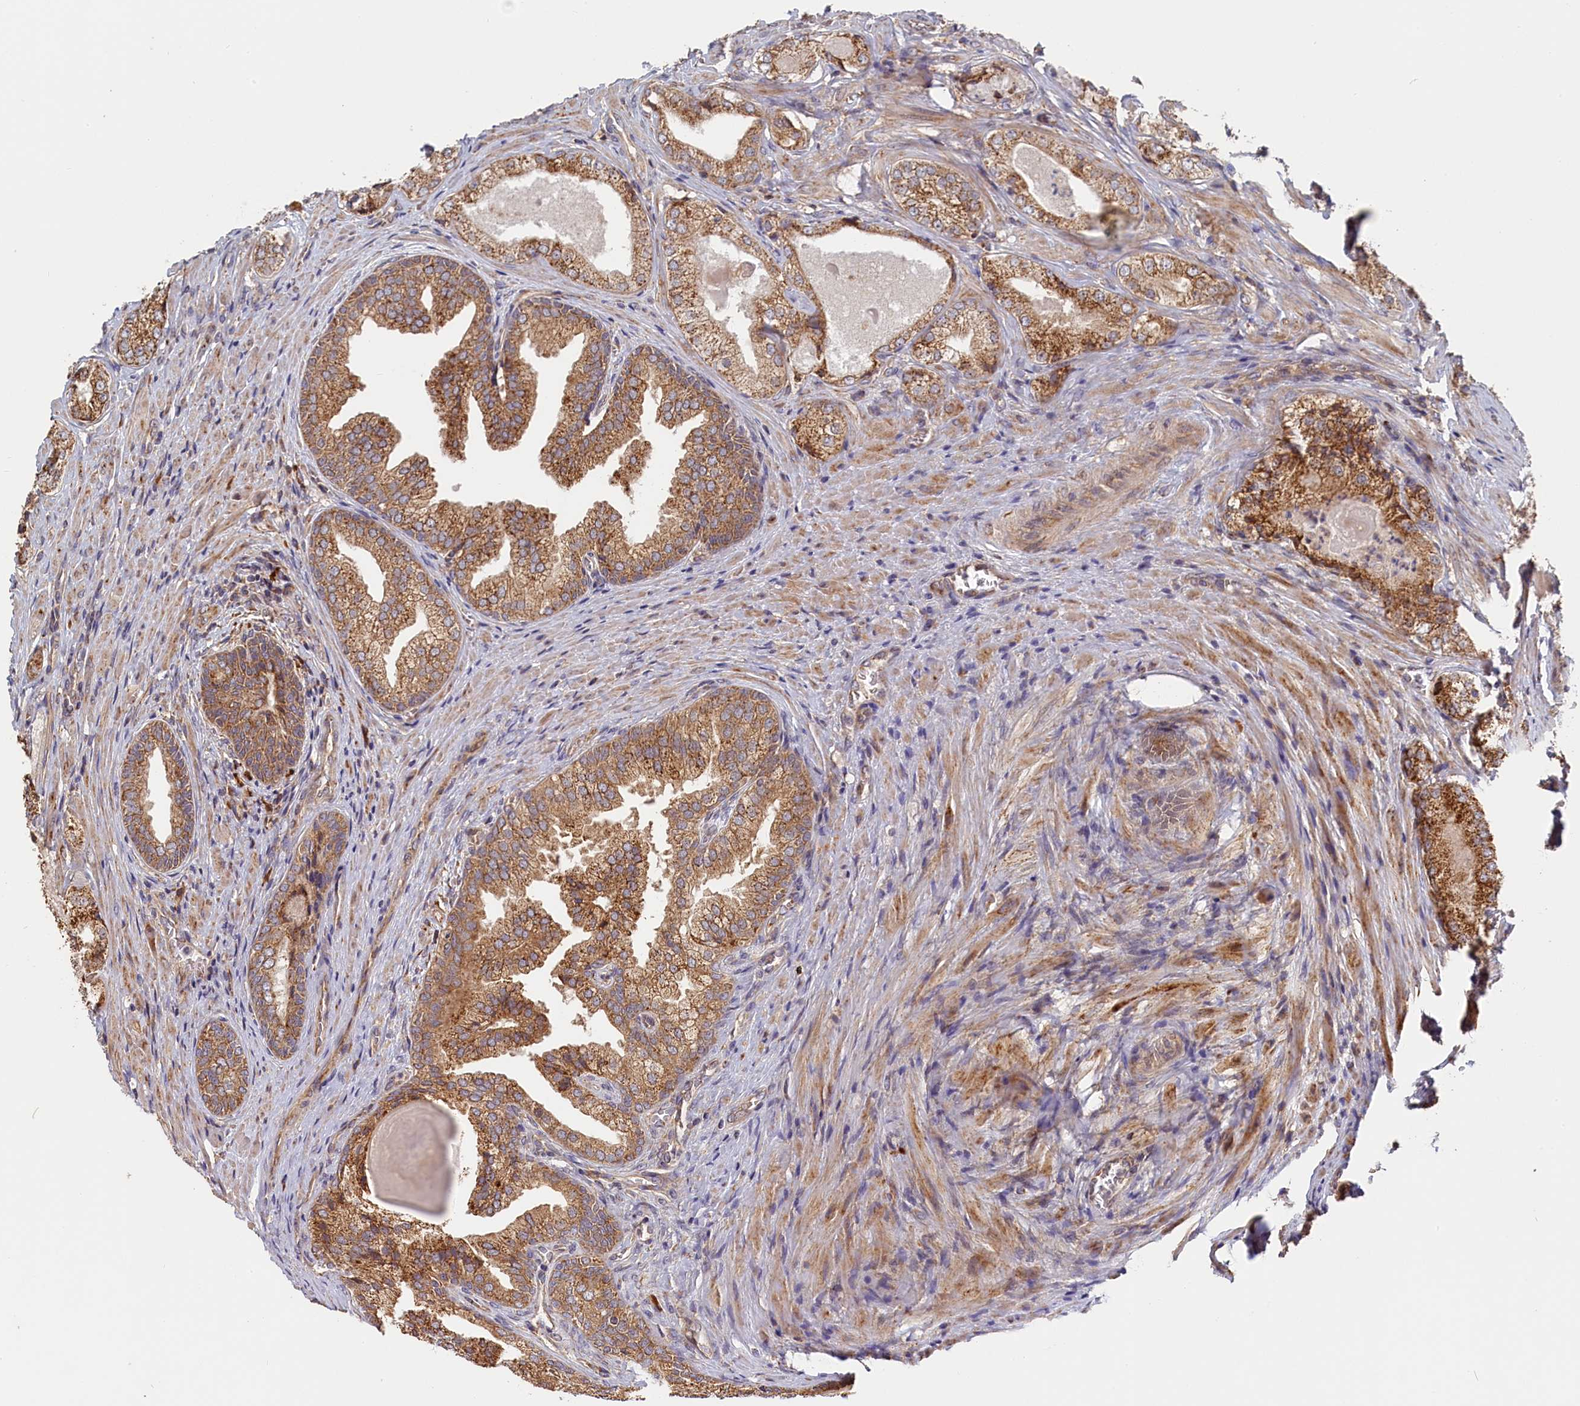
{"staining": {"intensity": "moderate", "quantity": ">75%", "location": "cytoplasmic/membranous"}, "tissue": "prostate cancer", "cell_type": "Tumor cells", "image_type": "cancer", "snomed": [{"axis": "morphology", "description": "Adenocarcinoma, Low grade"}, {"axis": "topography", "description": "Prostate"}], "caption": "This is an image of immunohistochemistry (IHC) staining of prostate low-grade adenocarcinoma, which shows moderate expression in the cytoplasmic/membranous of tumor cells.", "gene": "CEP44", "patient": {"sex": "male", "age": 68}}